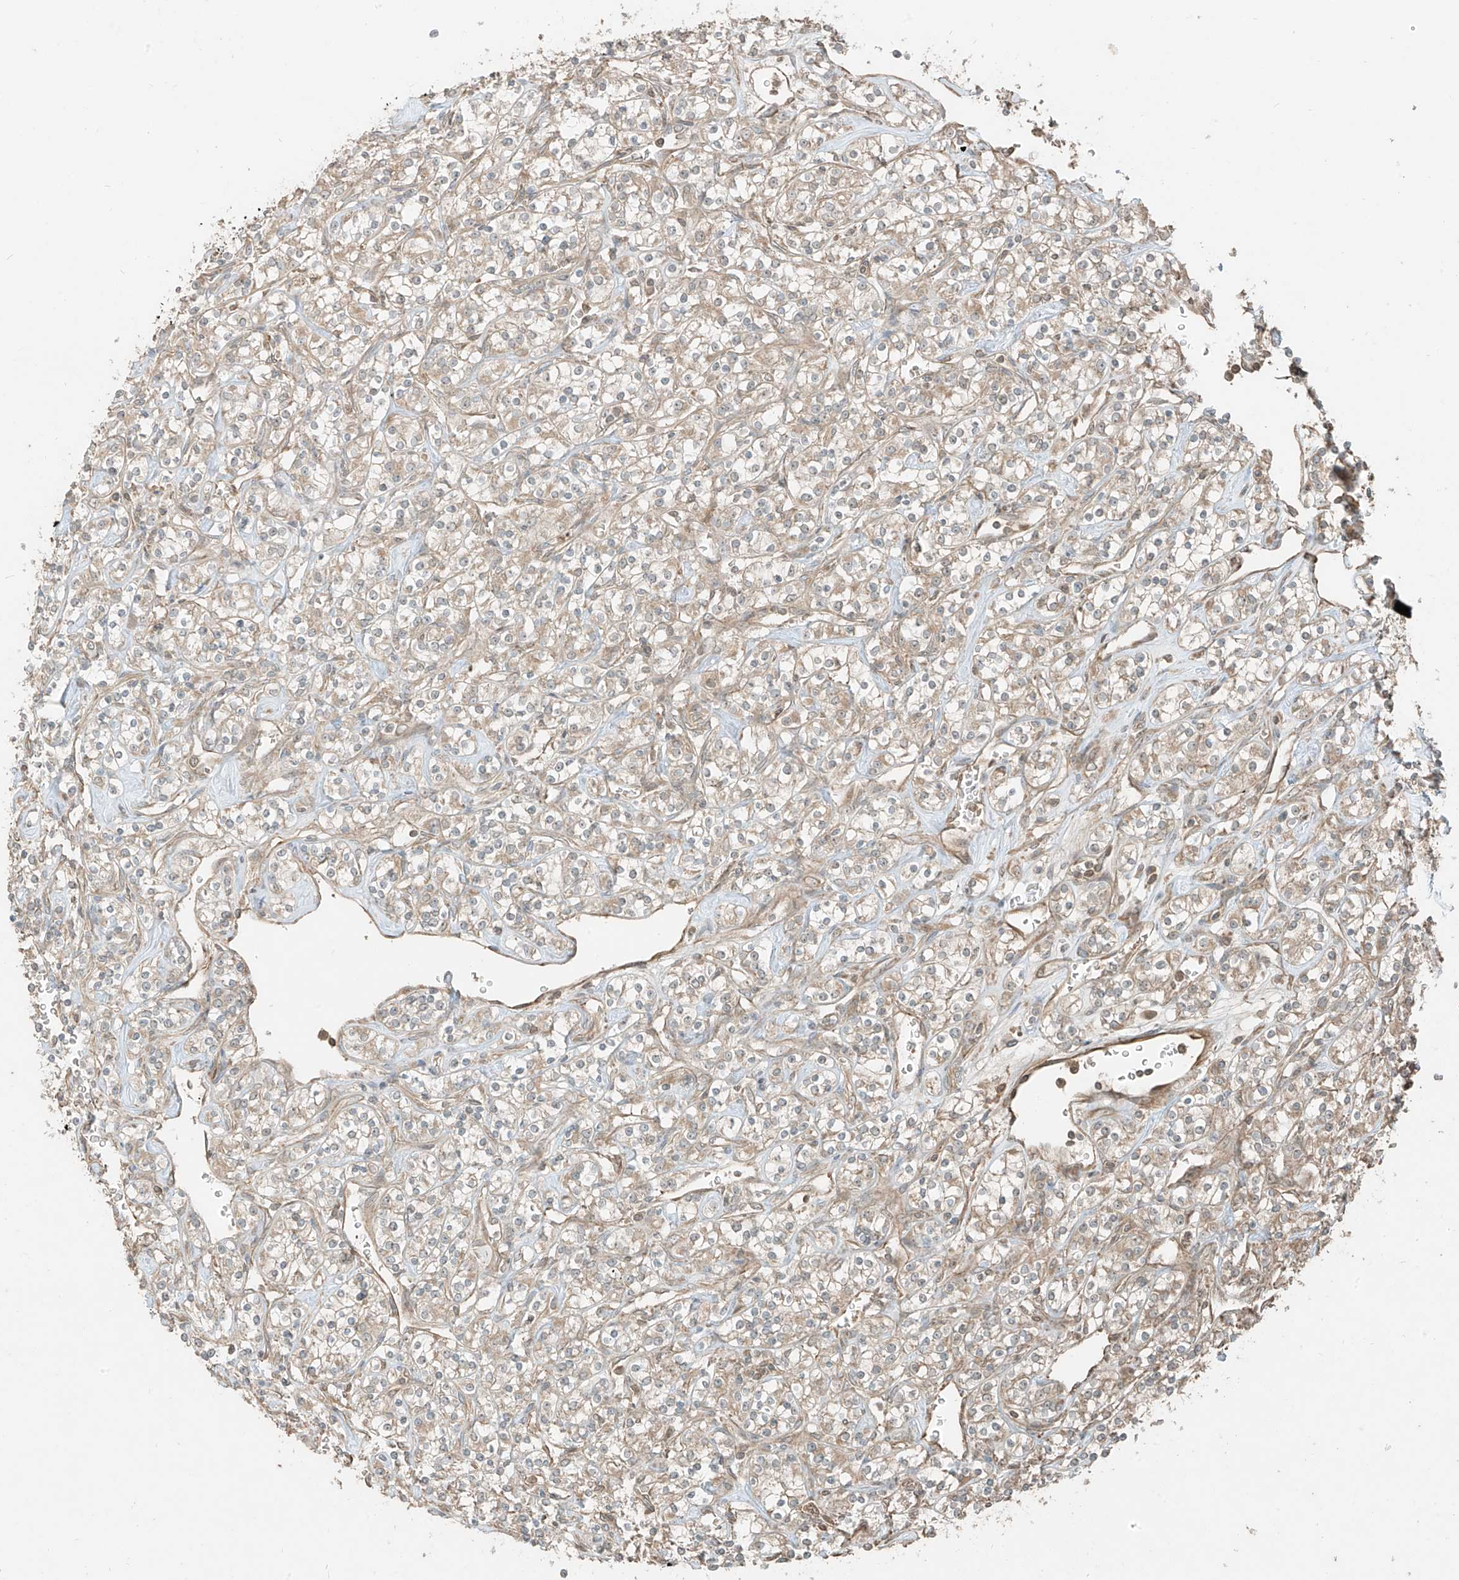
{"staining": {"intensity": "weak", "quantity": "25%-75%", "location": "cytoplasmic/membranous"}, "tissue": "renal cancer", "cell_type": "Tumor cells", "image_type": "cancer", "snomed": [{"axis": "morphology", "description": "Adenocarcinoma, NOS"}, {"axis": "topography", "description": "Kidney"}], "caption": "Renal adenocarcinoma stained with DAB immunohistochemistry demonstrates low levels of weak cytoplasmic/membranous positivity in about 25%-75% of tumor cells.", "gene": "ANKZF1", "patient": {"sex": "male", "age": 77}}